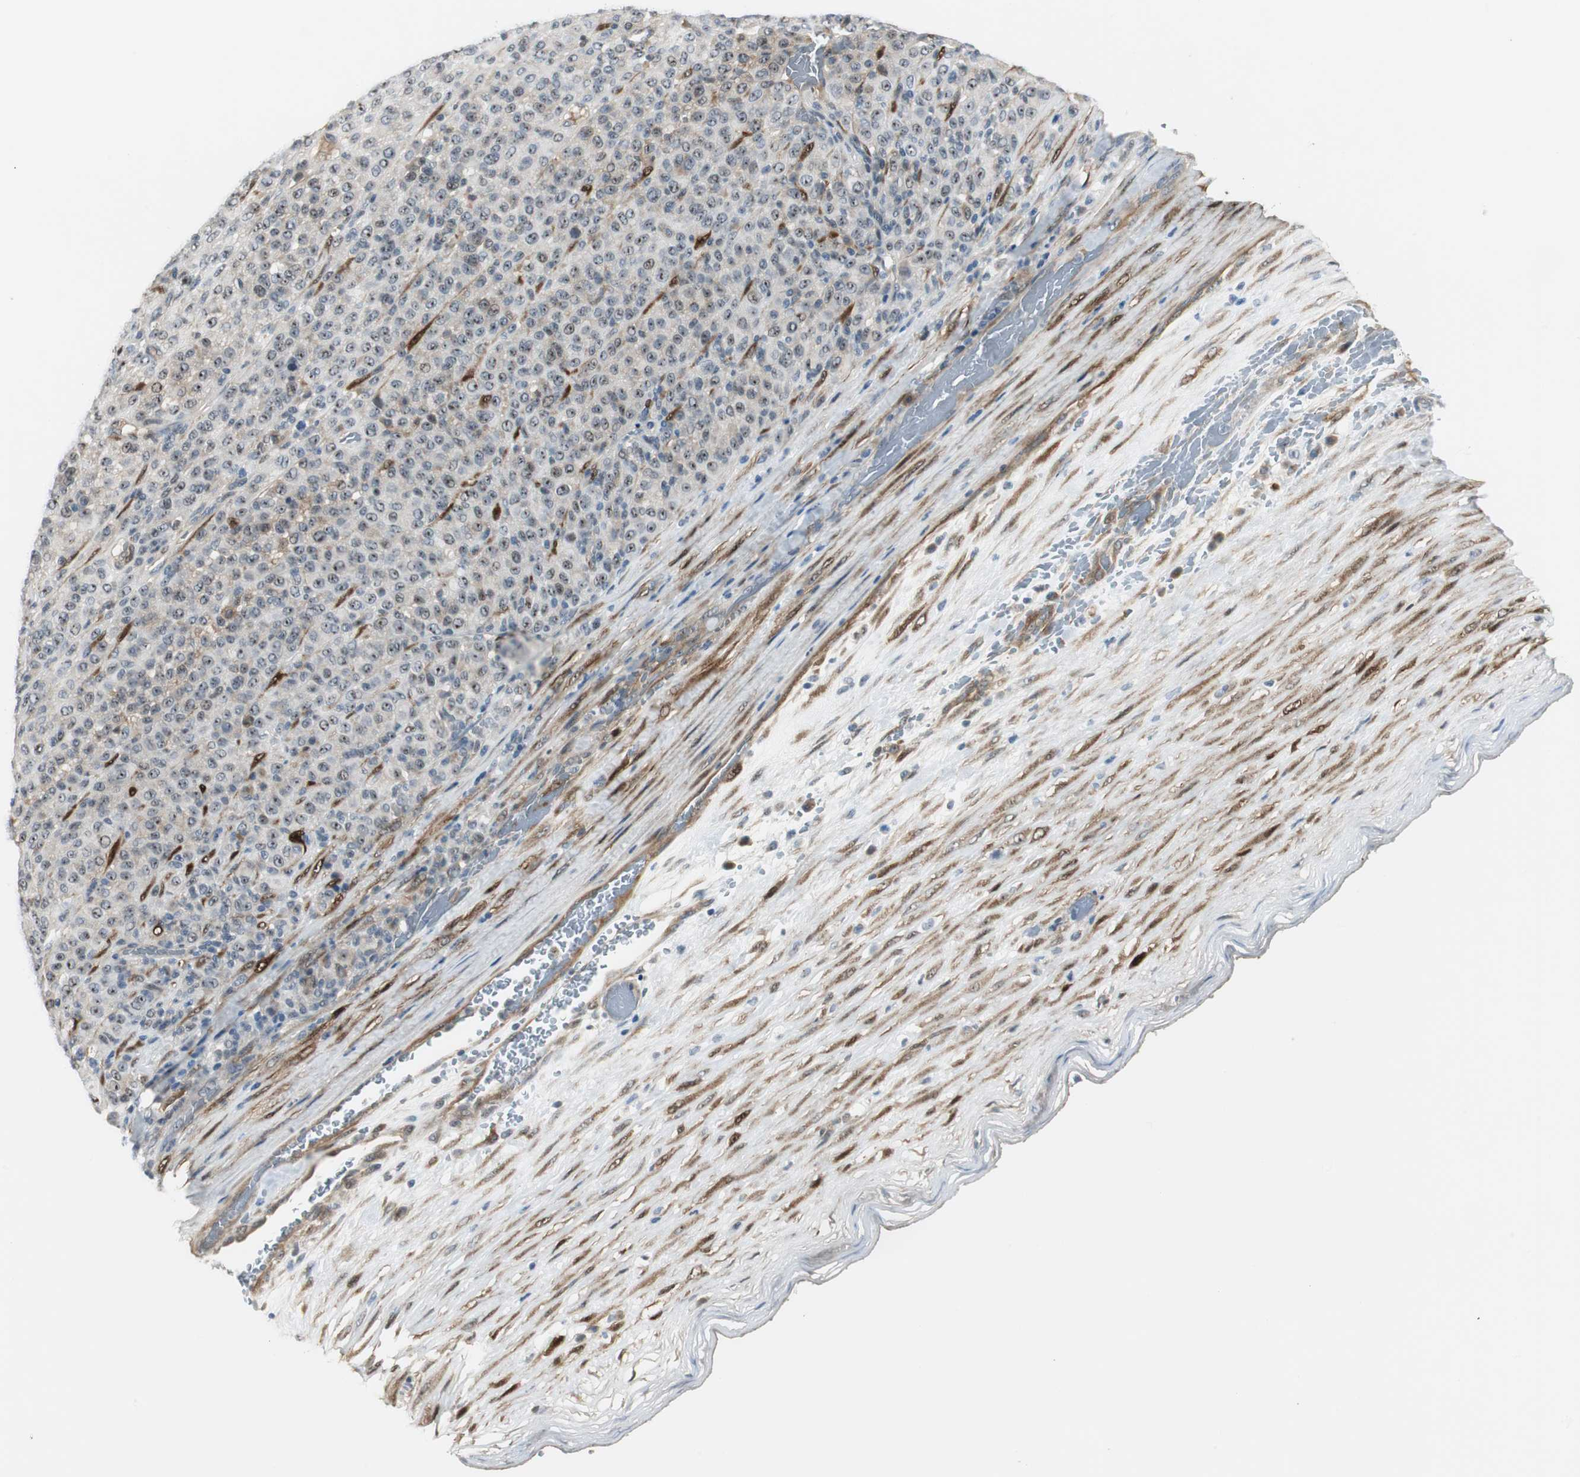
{"staining": {"intensity": "weak", "quantity": ">75%", "location": "cytoplasmic/membranous,nuclear"}, "tissue": "melanoma", "cell_type": "Tumor cells", "image_type": "cancer", "snomed": [{"axis": "morphology", "description": "Malignant melanoma, Metastatic site"}, {"axis": "topography", "description": "Pancreas"}], "caption": "Melanoma tissue demonstrates weak cytoplasmic/membranous and nuclear staining in about >75% of tumor cells, visualized by immunohistochemistry.", "gene": "FHL2", "patient": {"sex": "female", "age": 30}}